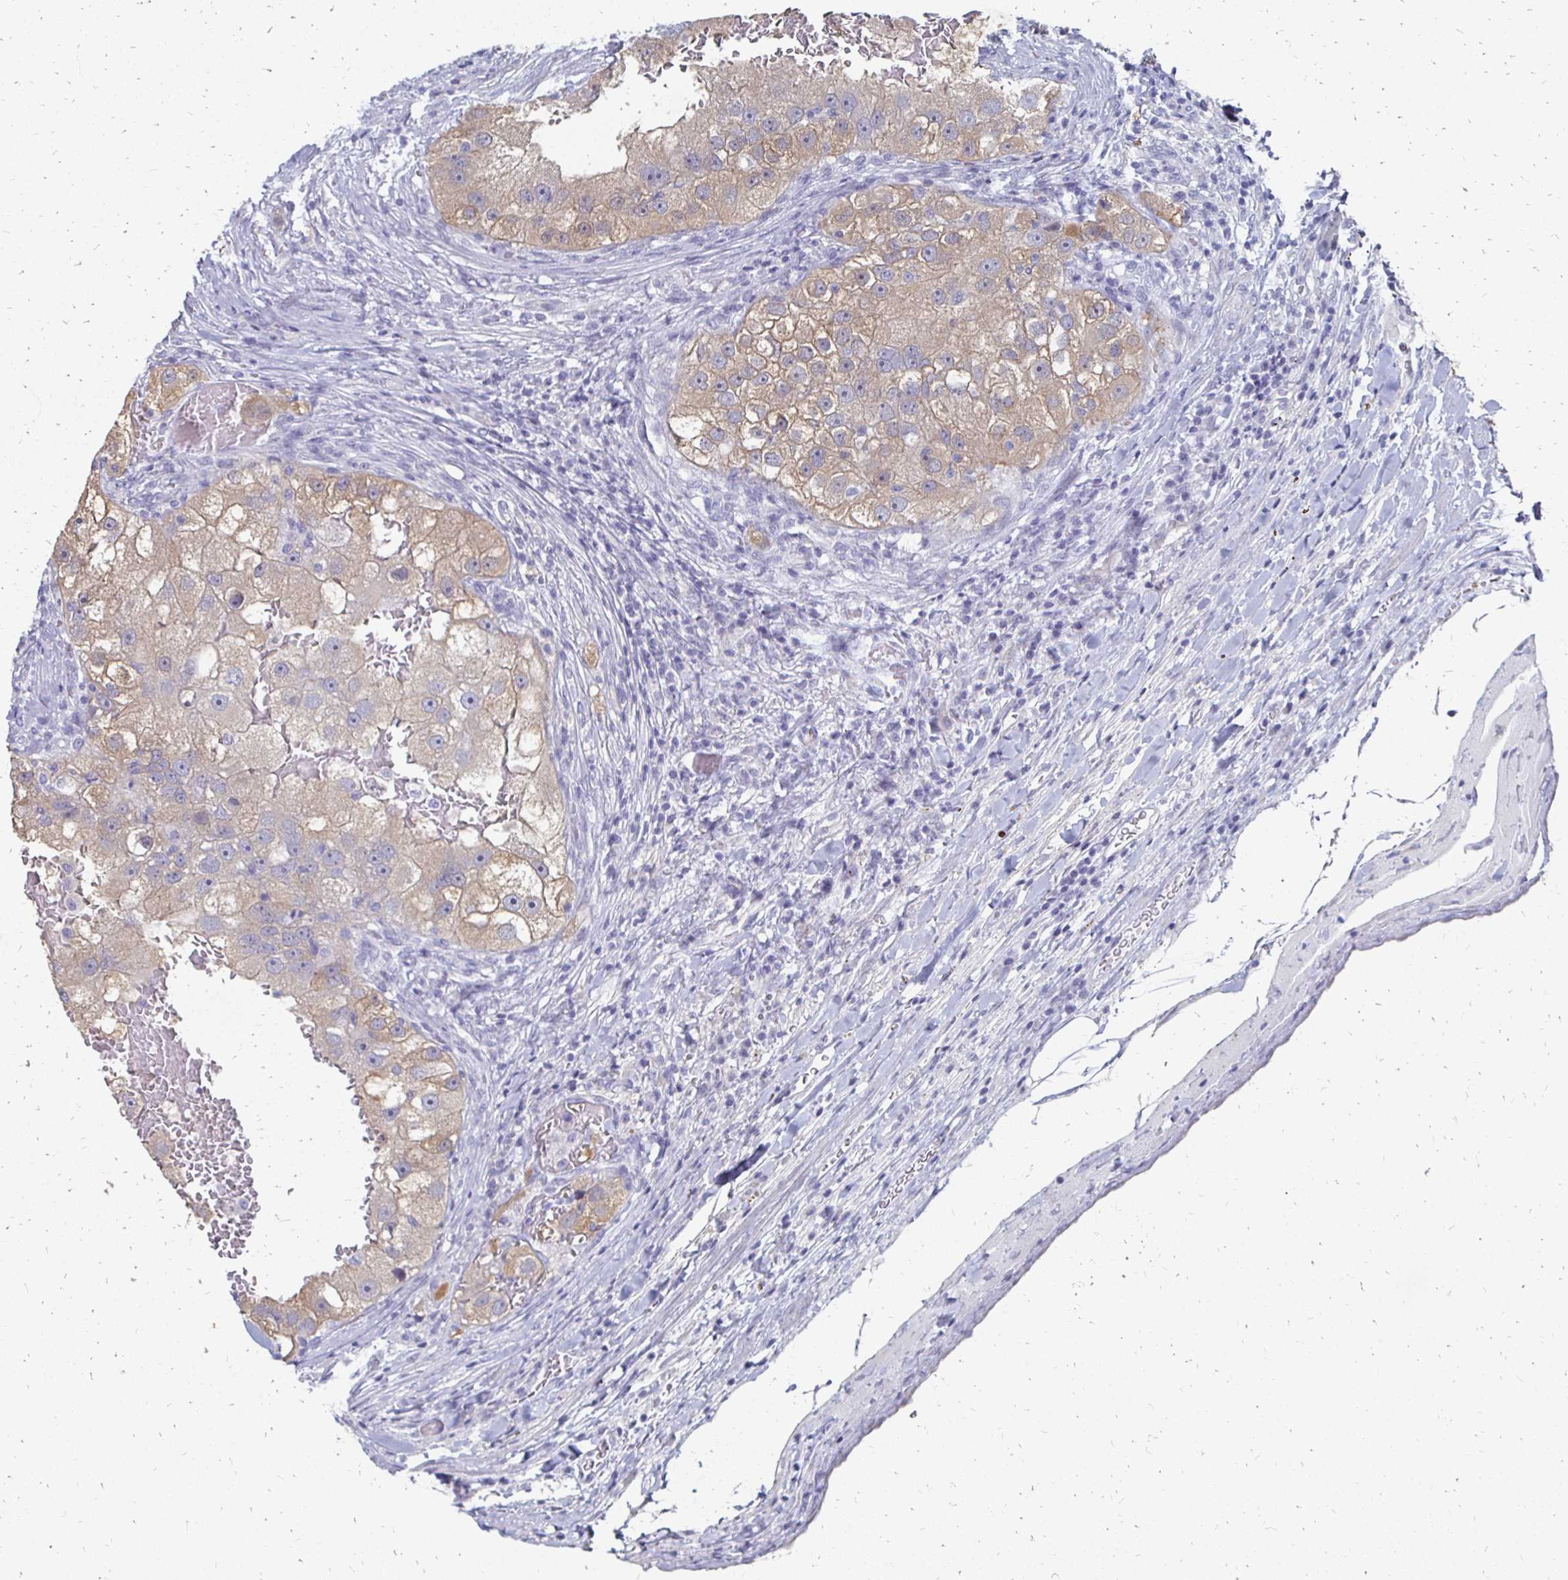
{"staining": {"intensity": "weak", "quantity": "25%-75%", "location": "cytoplasmic/membranous"}, "tissue": "renal cancer", "cell_type": "Tumor cells", "image_type": "cancer", "snomed": [{"axis": "morphology", "description": "Adenocarcinoma, NOS"}, {"axis": "topography", "description": "Kidney"}], "caption": "Immunohistochemical staining of renal adenocarcinoma displays low levels of weak cytoplasmic/membranous protein expression in approximately 25%-75% of tumor cells.", "gene": "SYCP3", "patient": {"sex": "male", "age": 63}}